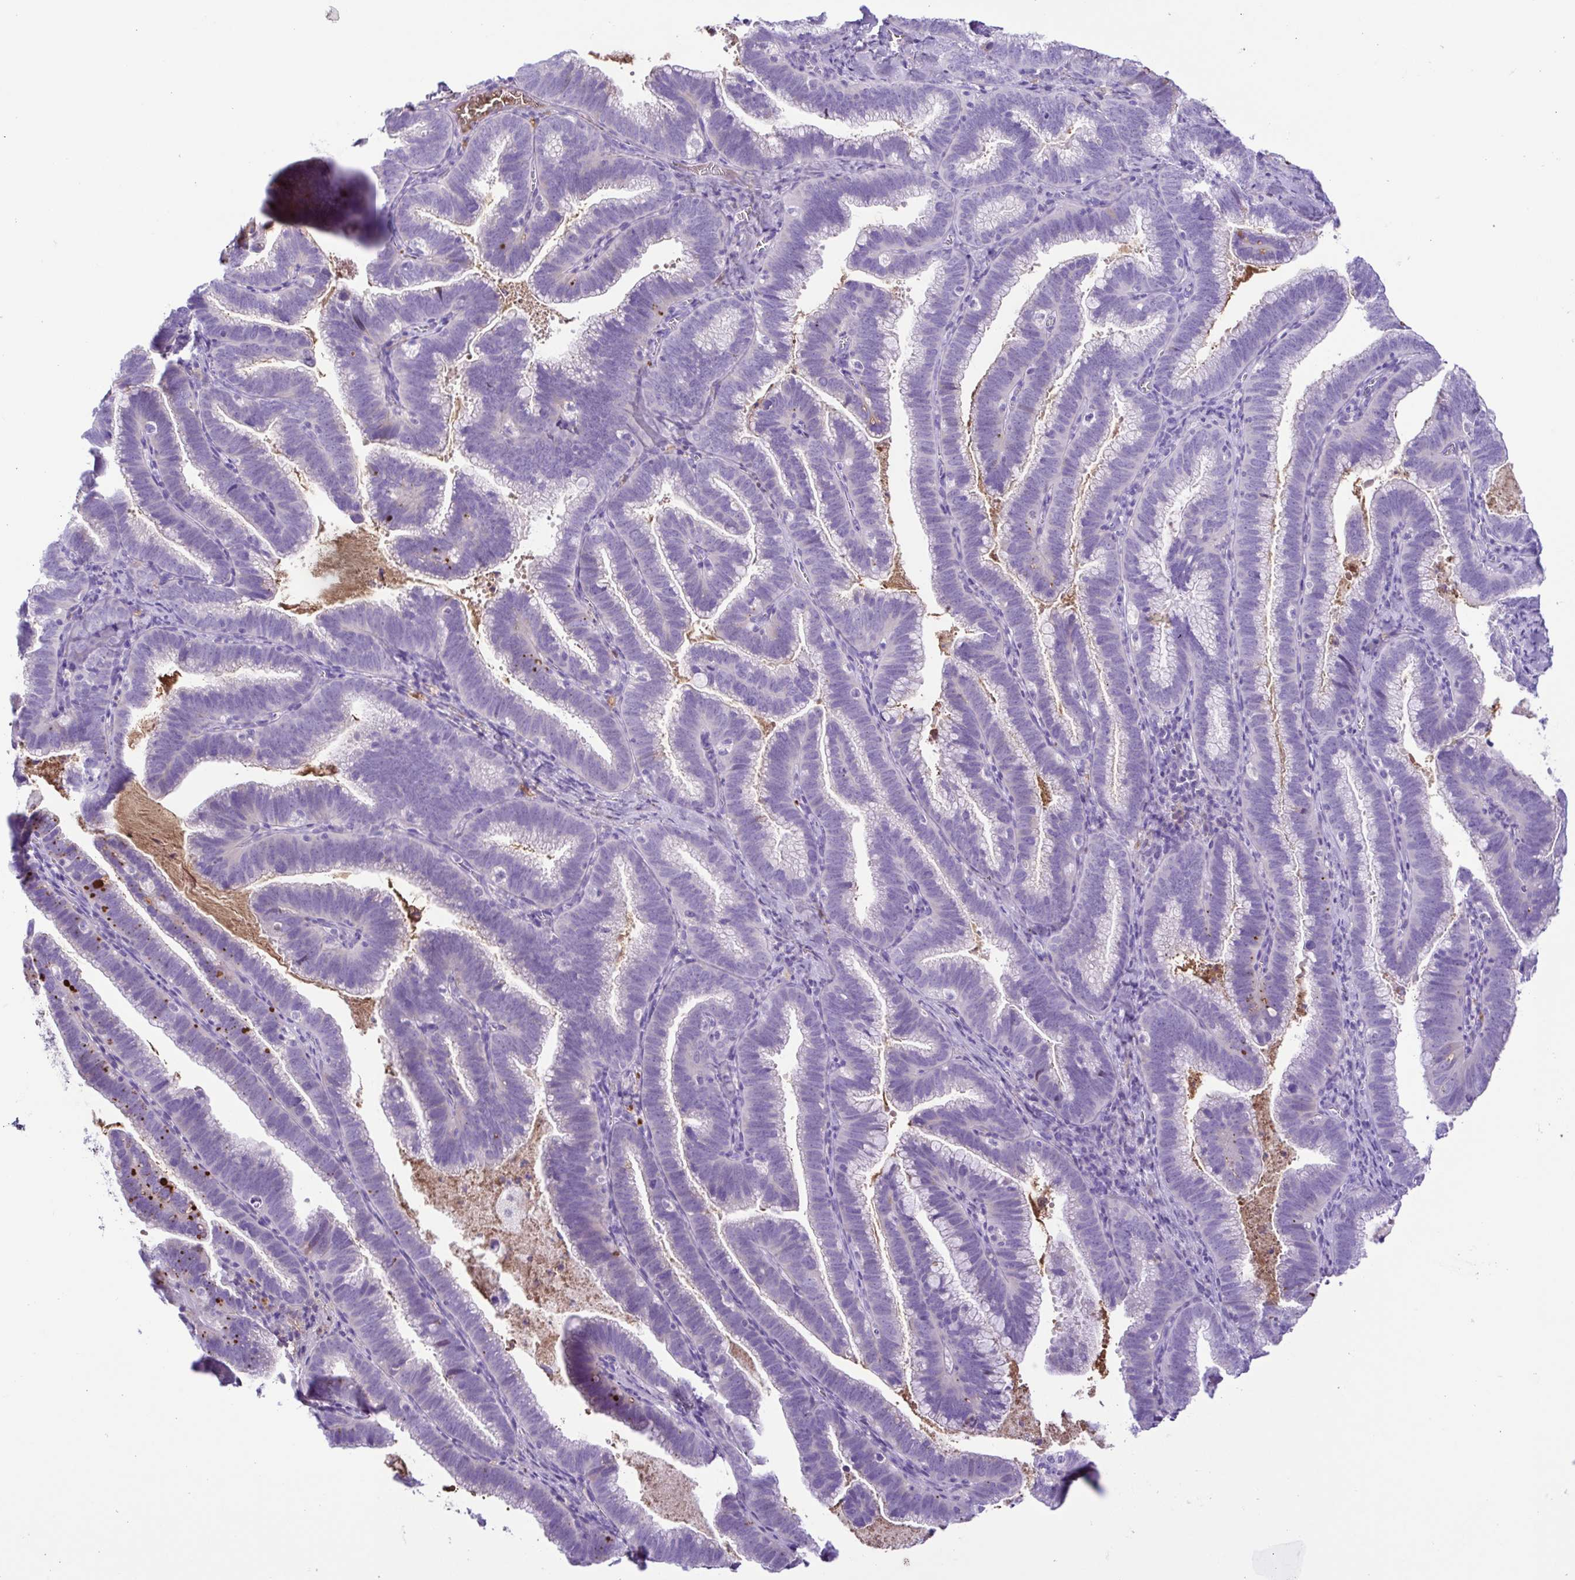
{"staining": {"intensity": "negative", "quantity": "none", "location": "none"}, "tissue": "cervical cancer", "cell_type": "Tumor cells", "image_type": "cancer", "snomed": [{"axis": "morphology", "description": "Adenocarcinoma, NOS"}, {"axis": "topography", "description": "Cervix"}], "caption": "A photomicrograph of cervical cancer (adenocarcinoma) stained for a protein displays no brown staining in tumor cells.", "gene": "IGFL1", "patient": {"sex": "female", "age": 61}}